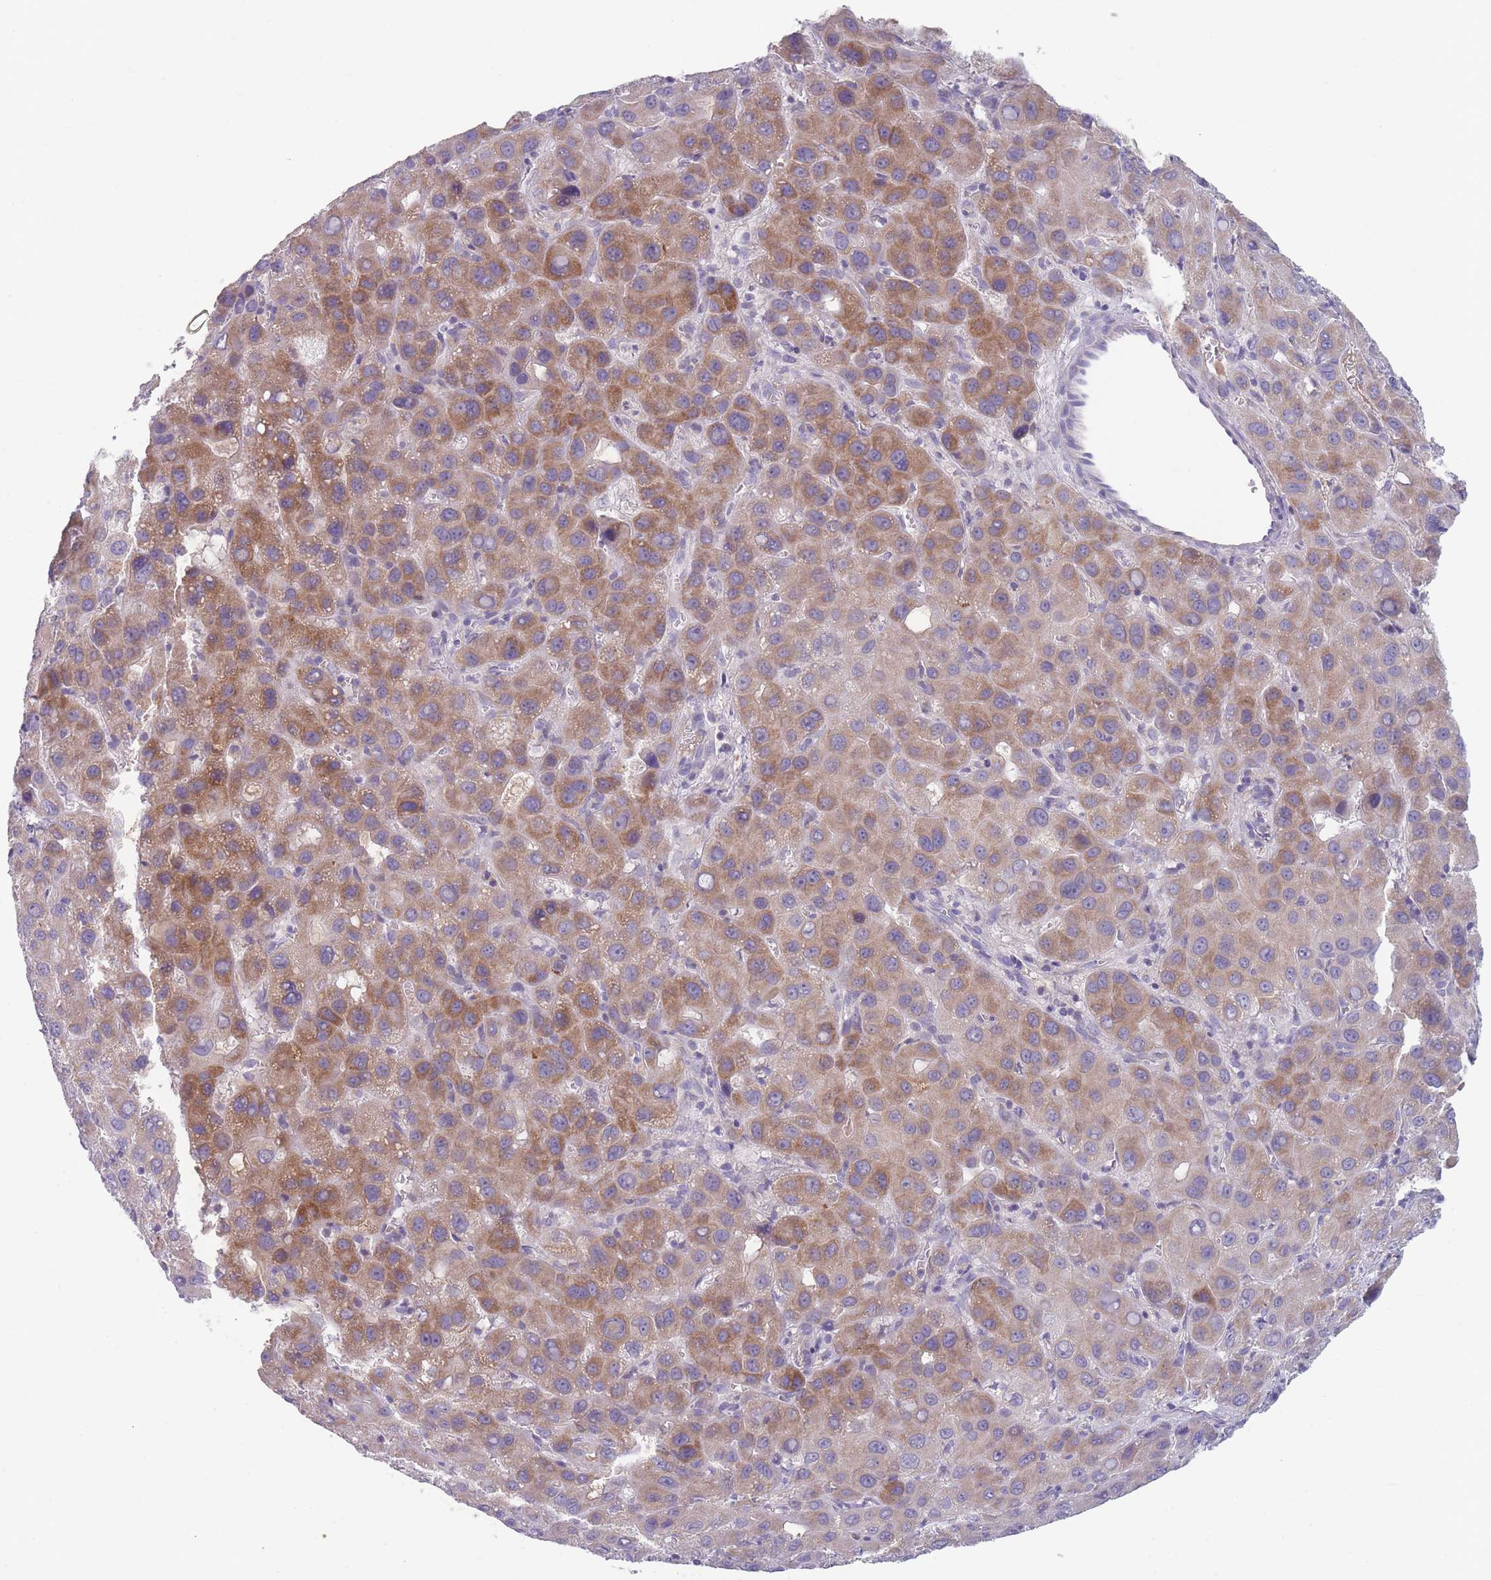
{"staining": {"intensity": "moderate", "quantity": "25%-75%", "location": "cytoplasmic/membranous"}, "tissue": "liver cancer", "cell_type": "Tumor cells", "image_type": "cancer", "snomed": [{"axis": "morphology", "description": "Carcinoma, Hepatocellular, NOS"}, {"axis": "topography", "description": "Liver"}], "caption": "Protein analysis of liver cancer (hepatocellular carcinoma) tissue shows moderate cytoplasmic/membranous staining in about 25%-75% of tumor cells.", "gene": "MRPS14", "patient": {"sex": "male", "age": 55}}